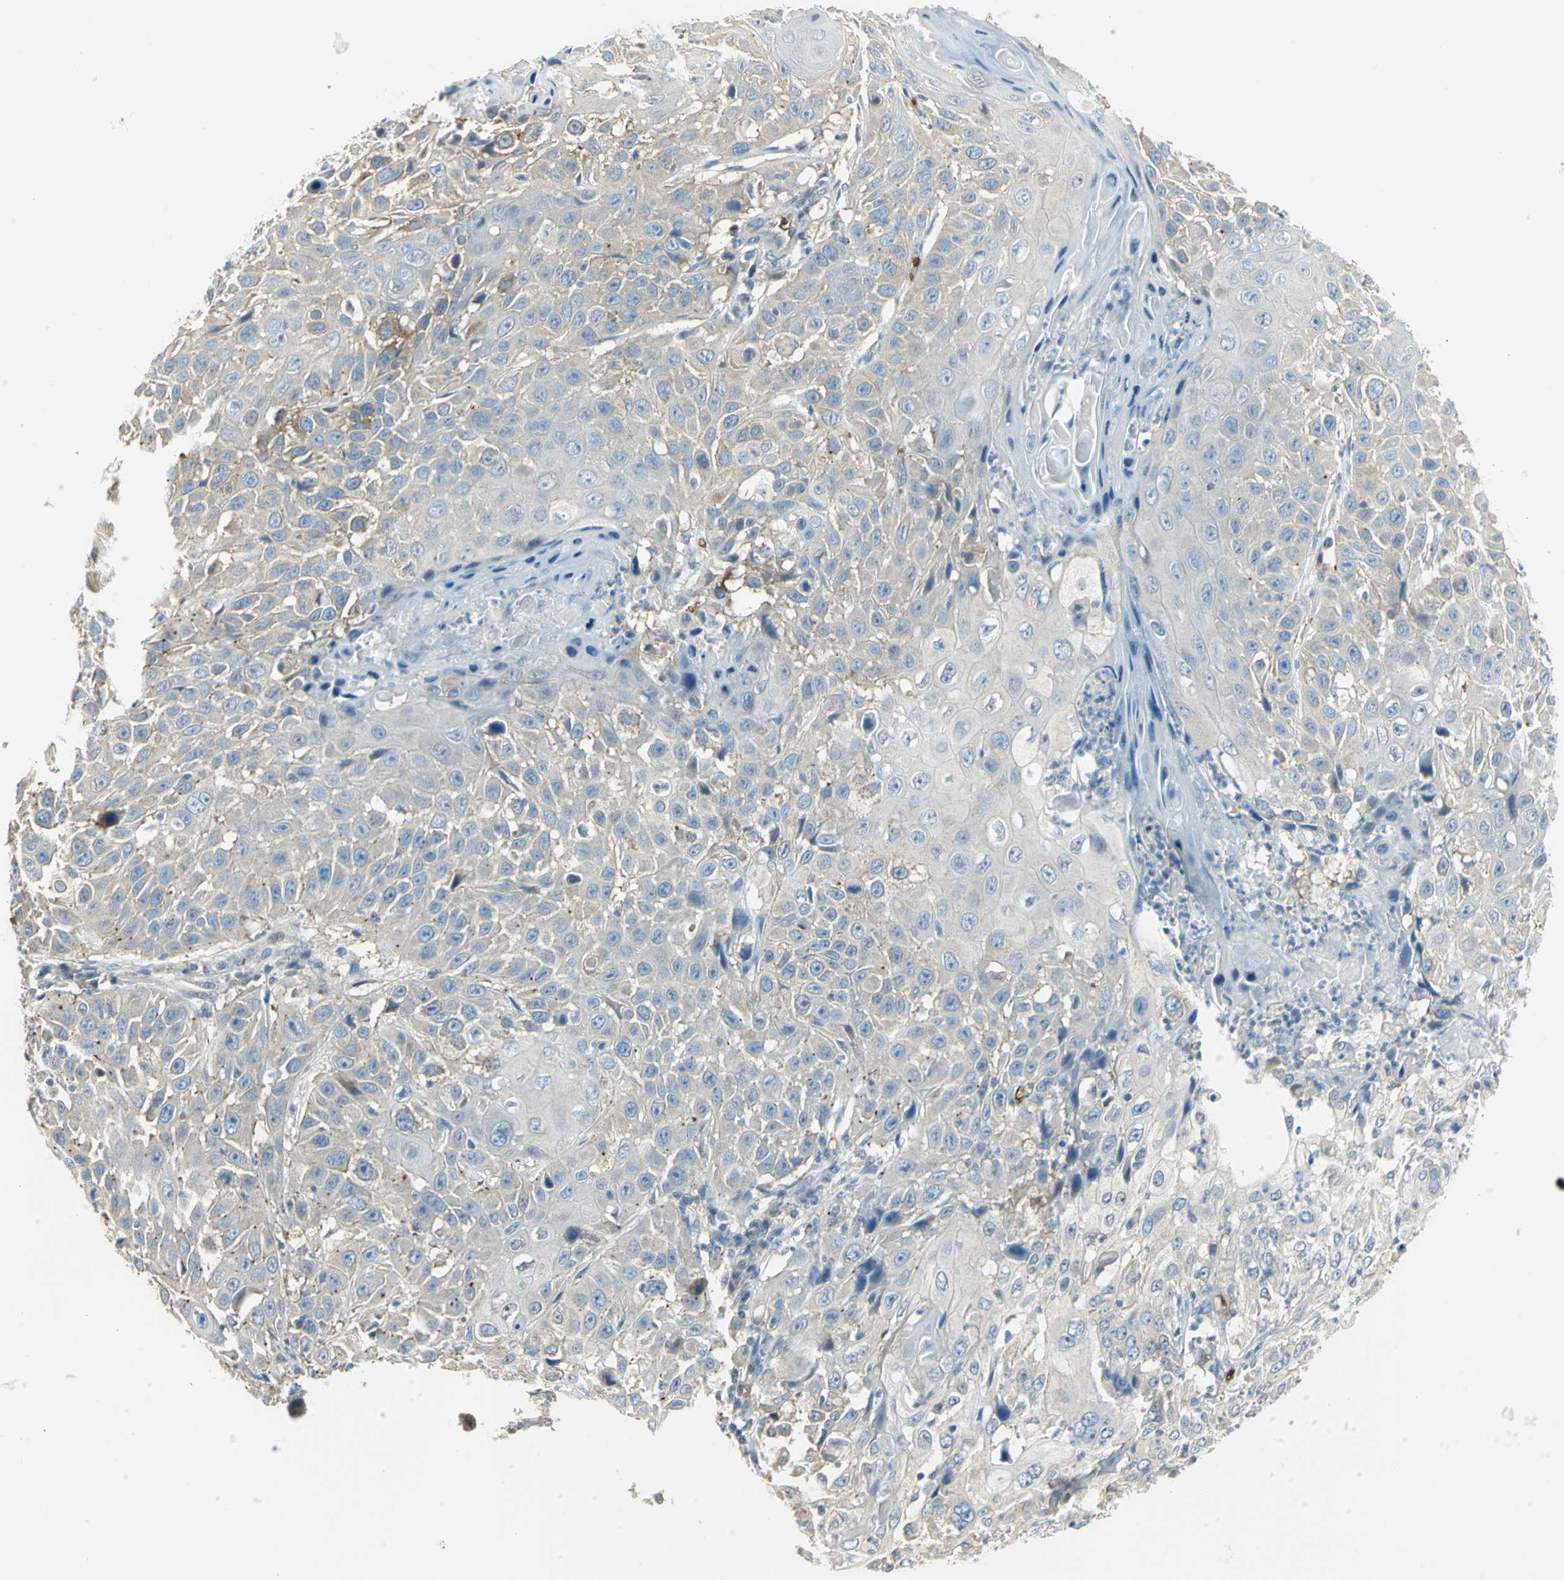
{"staining": {"intensity": "negative", "quantity": "none", "location": "none"}, "tissue": "cervical cancer", "cell_type": "Tumor cells", "image_type": "cancer", "snomed": [{"axis": "morphology", "description": "Squamous cell carcinoma, NOS"}, {"axis": "topography", "description": "Cervix"}], "caption": "A high-resolution micrograph shows immunohistochemistry (IHC) staining of cervical cancer (squamous cell carcinoma), which reveals no significant expression in tumor cells. (DAB IHC, high magnification).", "gene": "ANK1", "patient": {"sex": "female", "age": 39}}